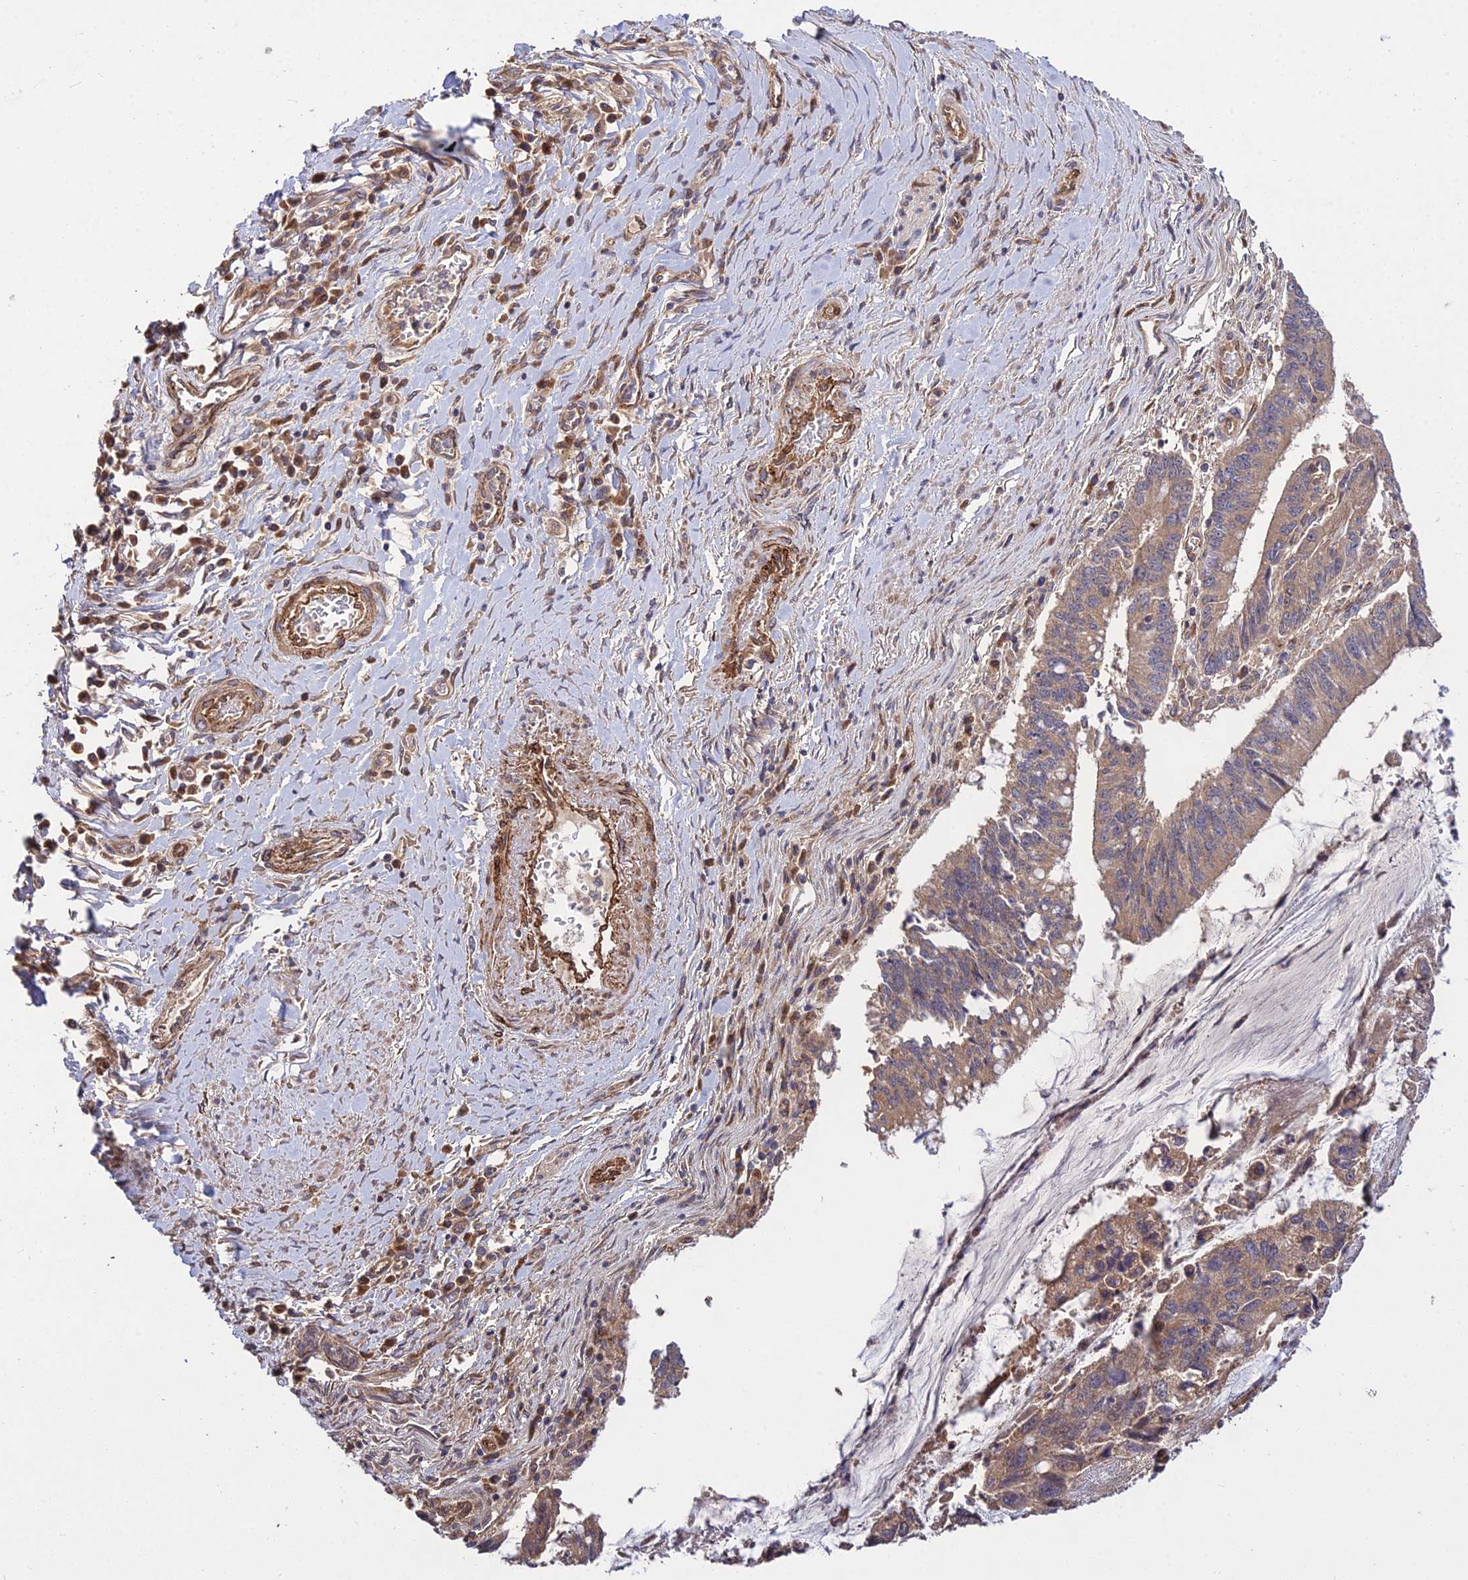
{"staining": {"intensity": "moderate", "quantity": "25%-75%", "location": "cytoplasmic/membranous"}, "tissue": "pancreatic cancer", "cell_type": "Tumor cells", "image_type": "cancer", "snomed": [{"axis": "morphology", "description": "Adenocarcinoma, NOS"}, {"axis": "topography", "description": "Pancreas"}], "caption": "Human pancreatic cancer (adenocarcinoma) stained for a protein (brown) demonstrates moderate cytoplasmic/membranous positive staining in approximately 25%-75% of tumor cells.", "gene": "GRTP1", "patient": {"sex": "female", "age": 50}}